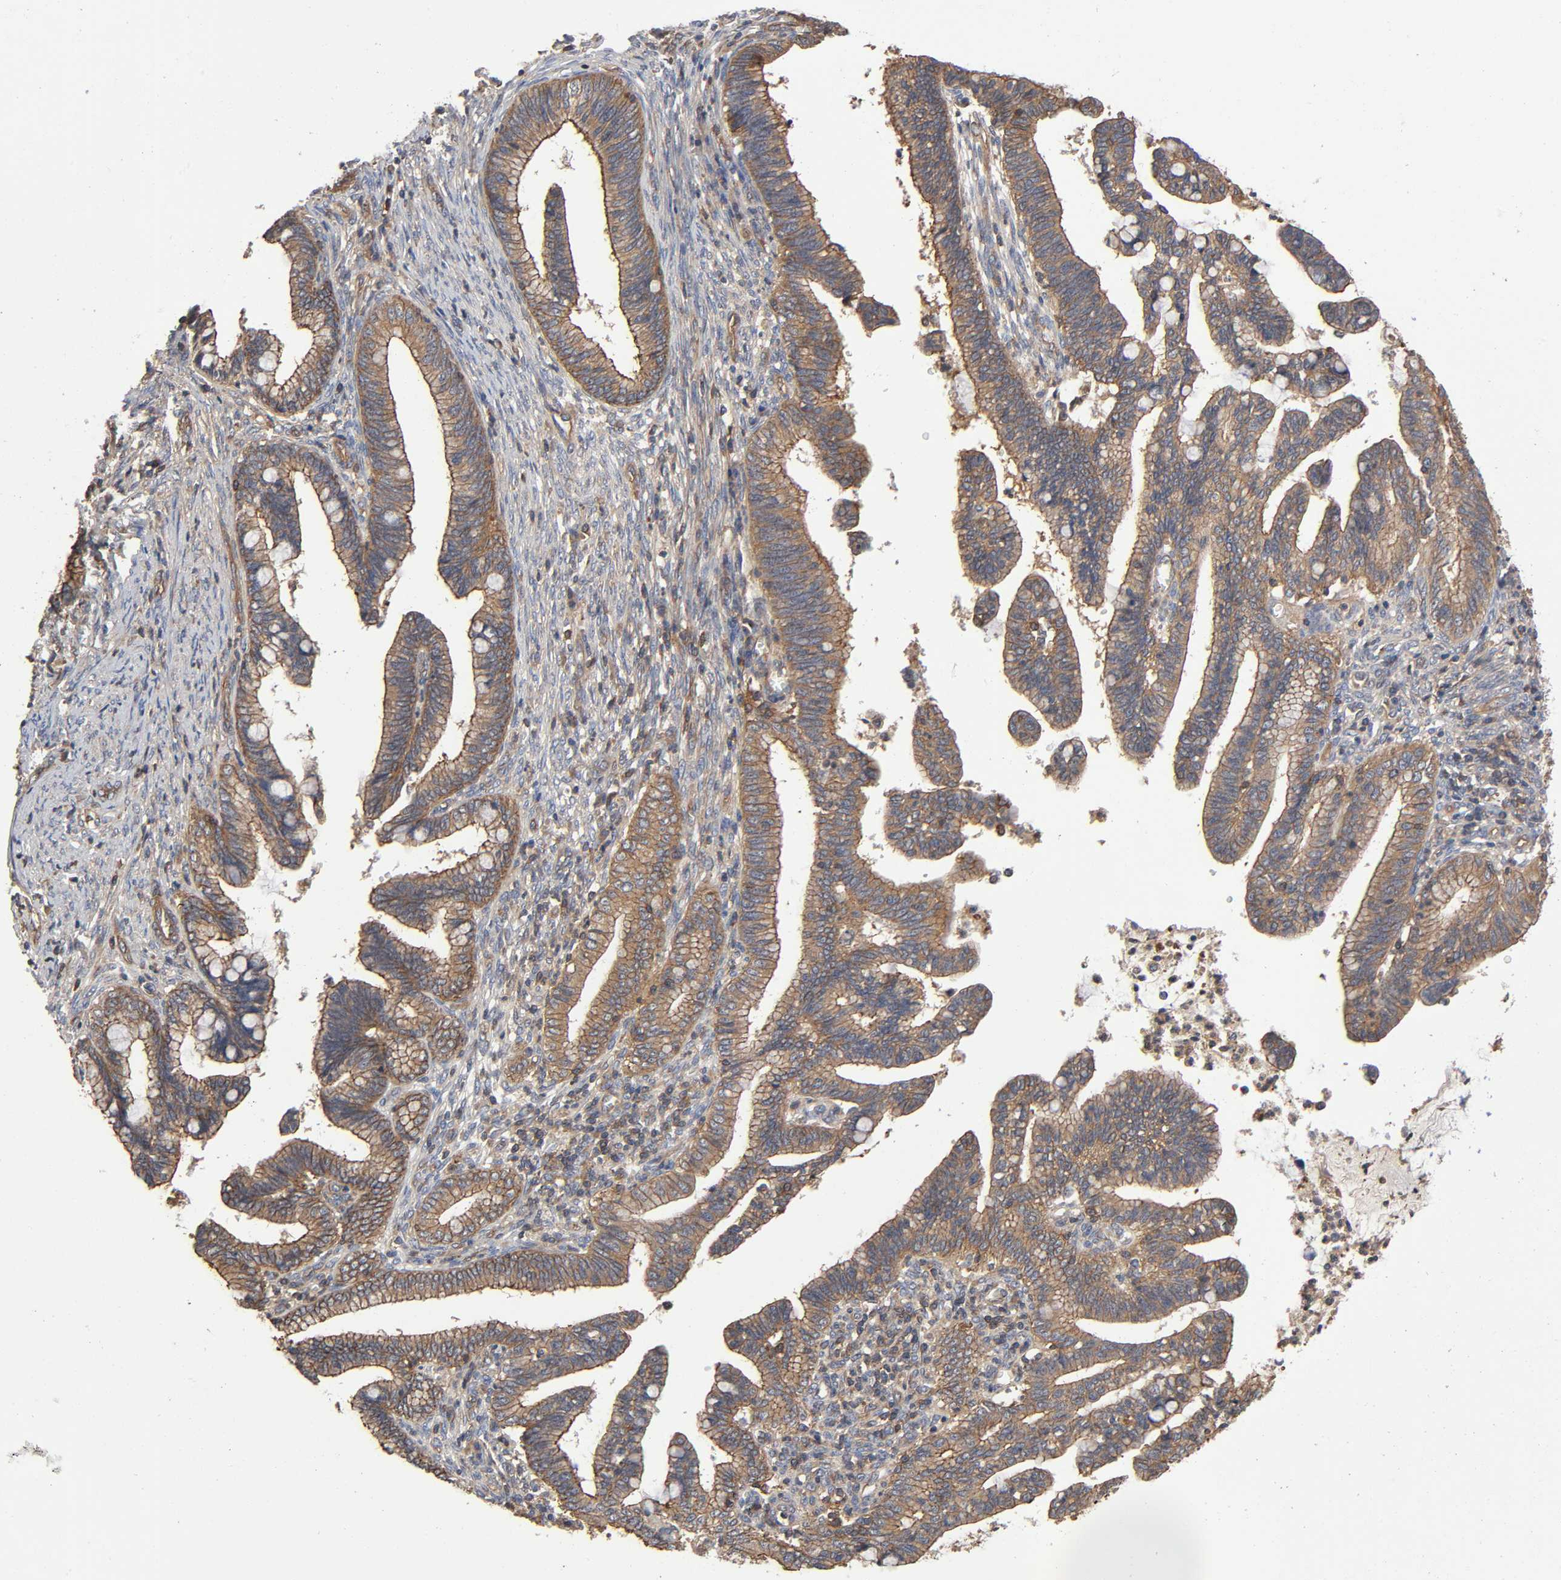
{"staining": {"intensity": "moderate", "quantity": ">75%", "location": "cytoplasmic/membranous"}, "tissue": "cervical cancer", "cell_type": "Tumor cells", "image_type": "cancer", "snomed": [{"axis": "morphology", "description": "Adenocarcinoma, NOS"}, {"axis": "topography", "description": "Cervix"}], "caption": "An IHC micrograph of neoplastic tissue is shown. Protein staining in brown shows moderate cytoplasmic/membranous positivity in cervical adenocarcinoma within tumor cells. Ihc stains the protein in brown and the nuclei are stained blue.", "gene": "LAMTOR2", "patient": {"sex": "female", "age": 36}}